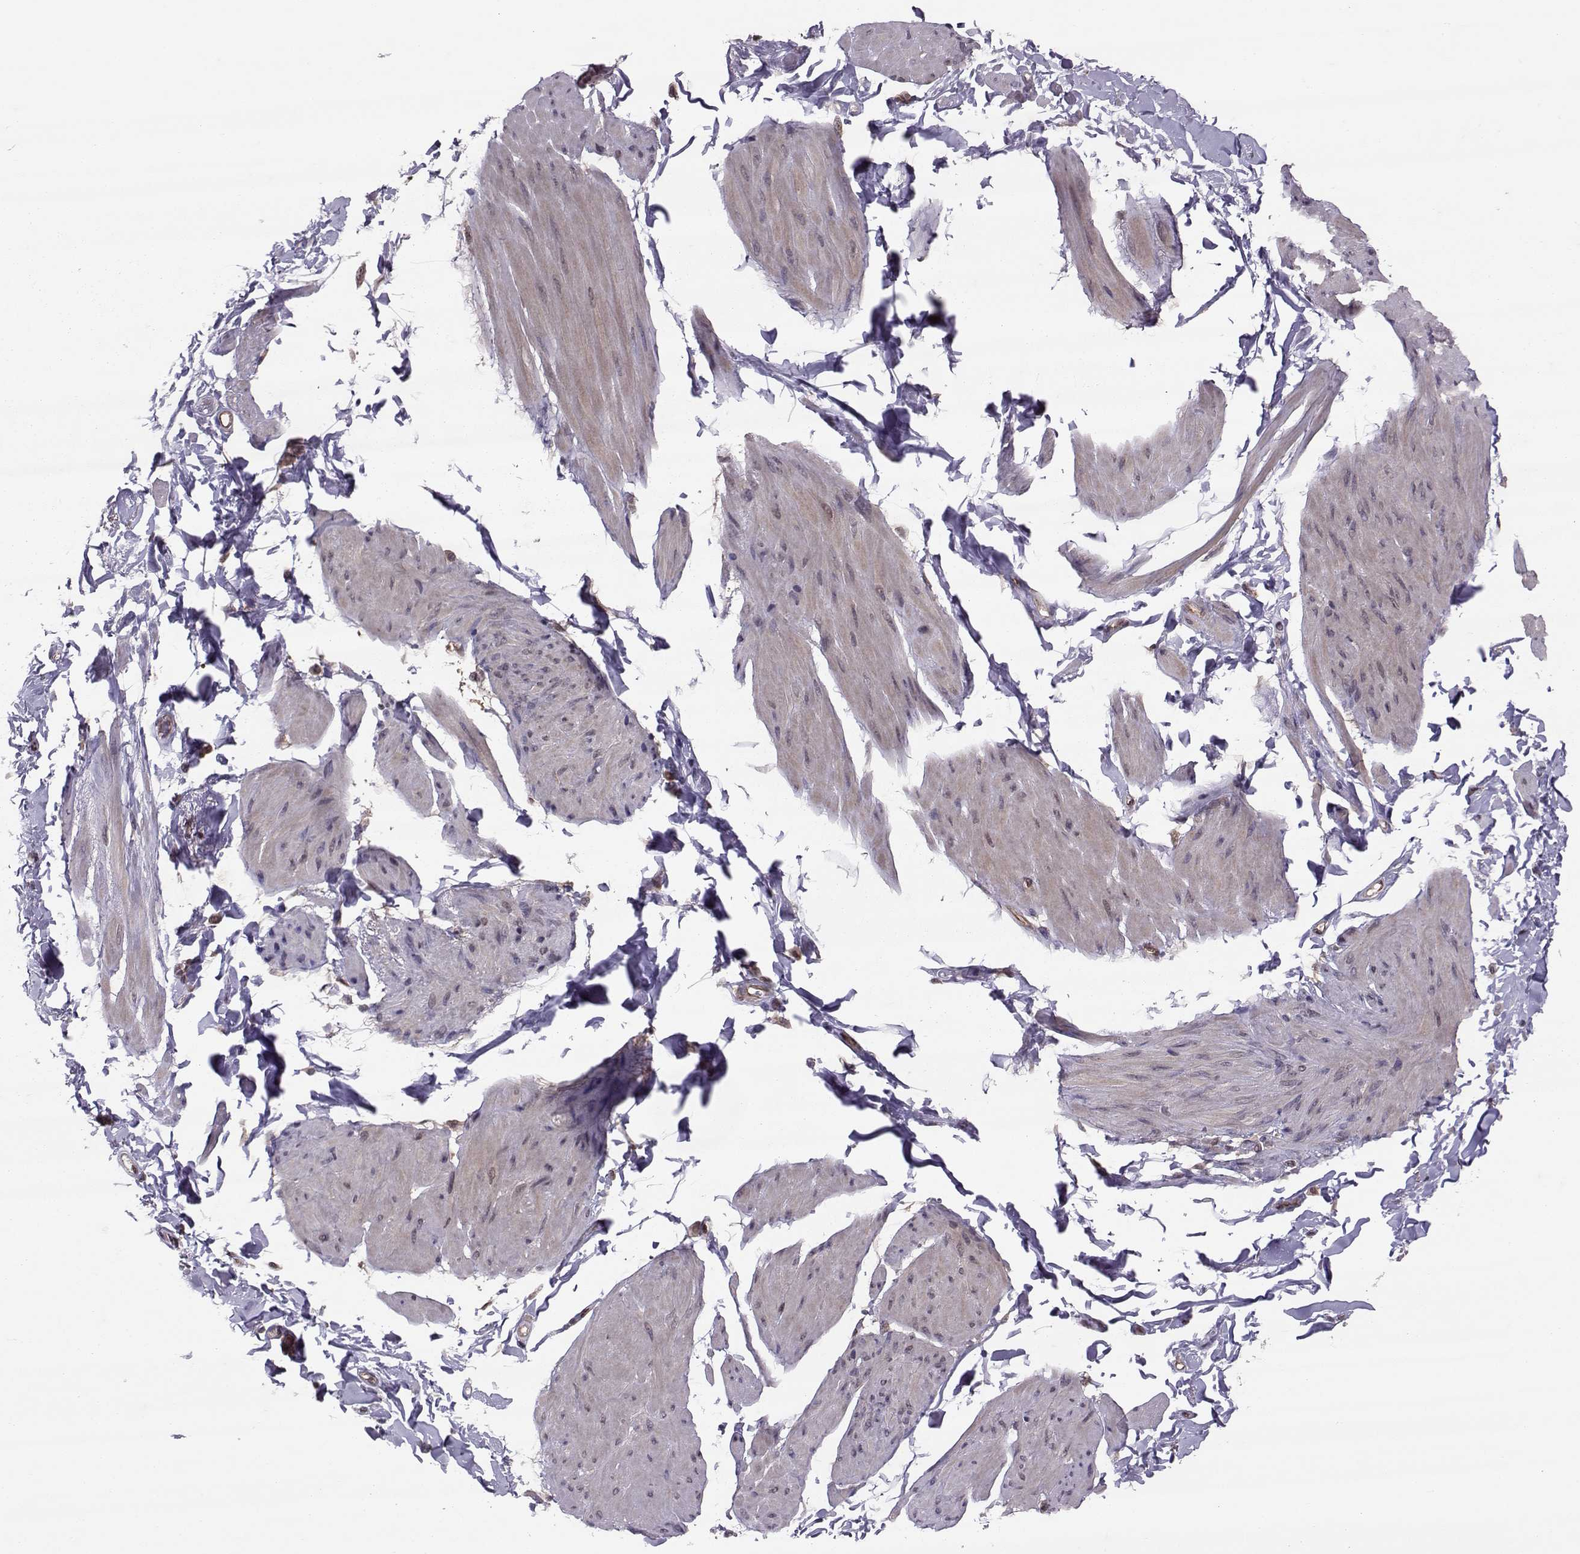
{"staining": {"intensity": "weak", "quantity": "25%-75%", "location": "cytoplasmic/membranous"}, "tissue": "smooth muscle", "cell_type": "Smooth muscle cells", "image_type": "normal", "snomed": [{"axis": "morphology", "description": "Normal tissue, NOS"}, {"axis": "topography", "description": "Adipose tissue"}, {"axis": "topography", "description": "Smooth muscle"}, {"axis": "topography", "description": "Peripheral nerve tissue"}], "caption": "Smooth muscle stained with a brown dye displays weak cytoplasmic/membranous positive positivity in approximately 25%-75% of smooth muscle cells.", "gene": "PPP2R2A", "patient": {"sex": "male", "age": 83}}